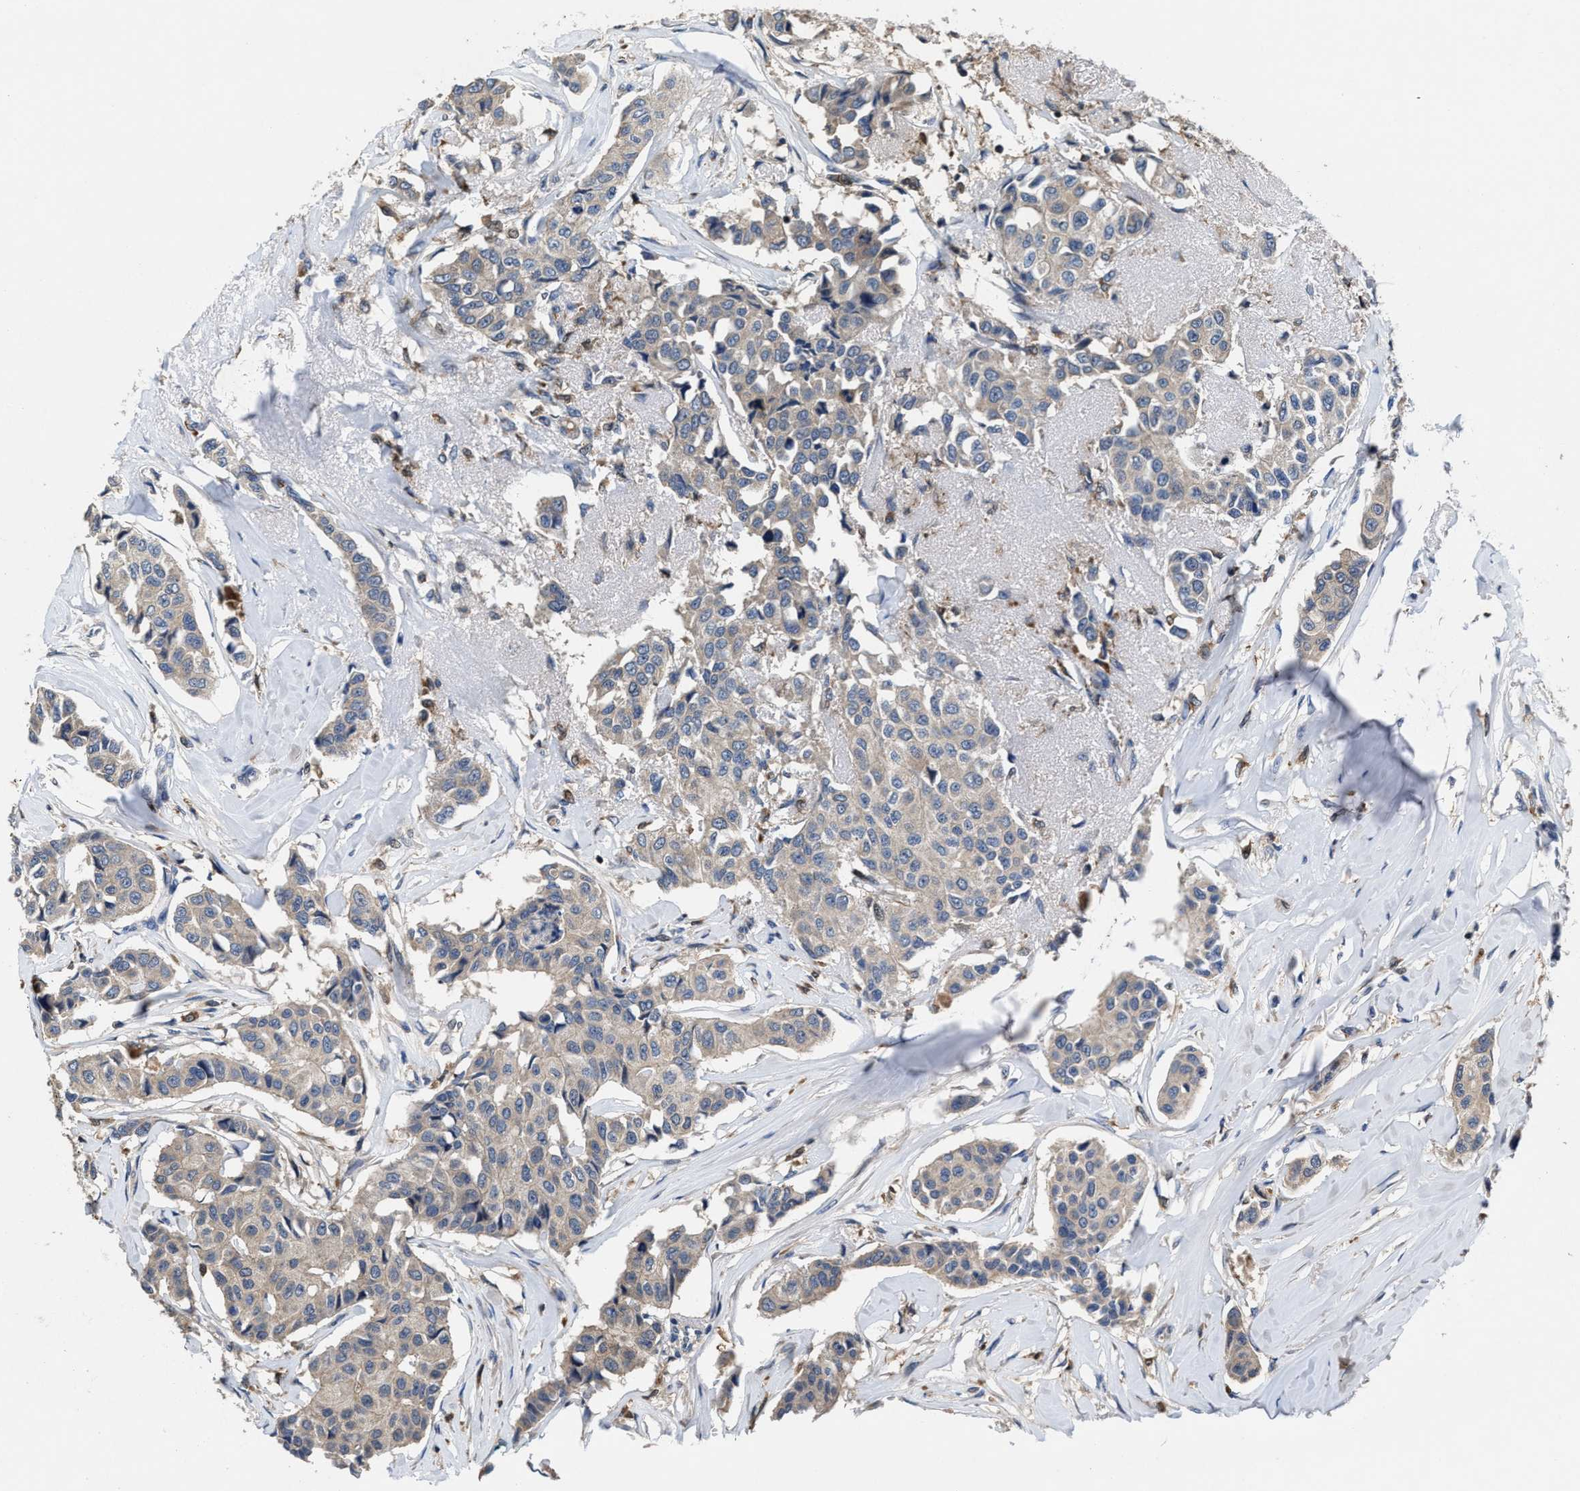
{"staining": {"intensity": "weak", "quantity": "<25%", "location": "cytoplasmic/membranous"}, "tissue": "breast cancer", "cell_type": "Tumor cells", "image_type": "cancer", "snomed": [{"axis": "morphology", "description": "Duct carcinoma"}, {"axis": "topography", "description": "Breast"}], "caption": "Breast infiltrating ductal carcinoma was stained to show a protein in brown. There is no significant expression in tumor cells. (Brightfield microscopy of DAB (3,3'-diaminobenzidine) immunohistochemistry at high magnification).", "gene": "RGS10", "patient": {"sex": "female", "age": 80}}